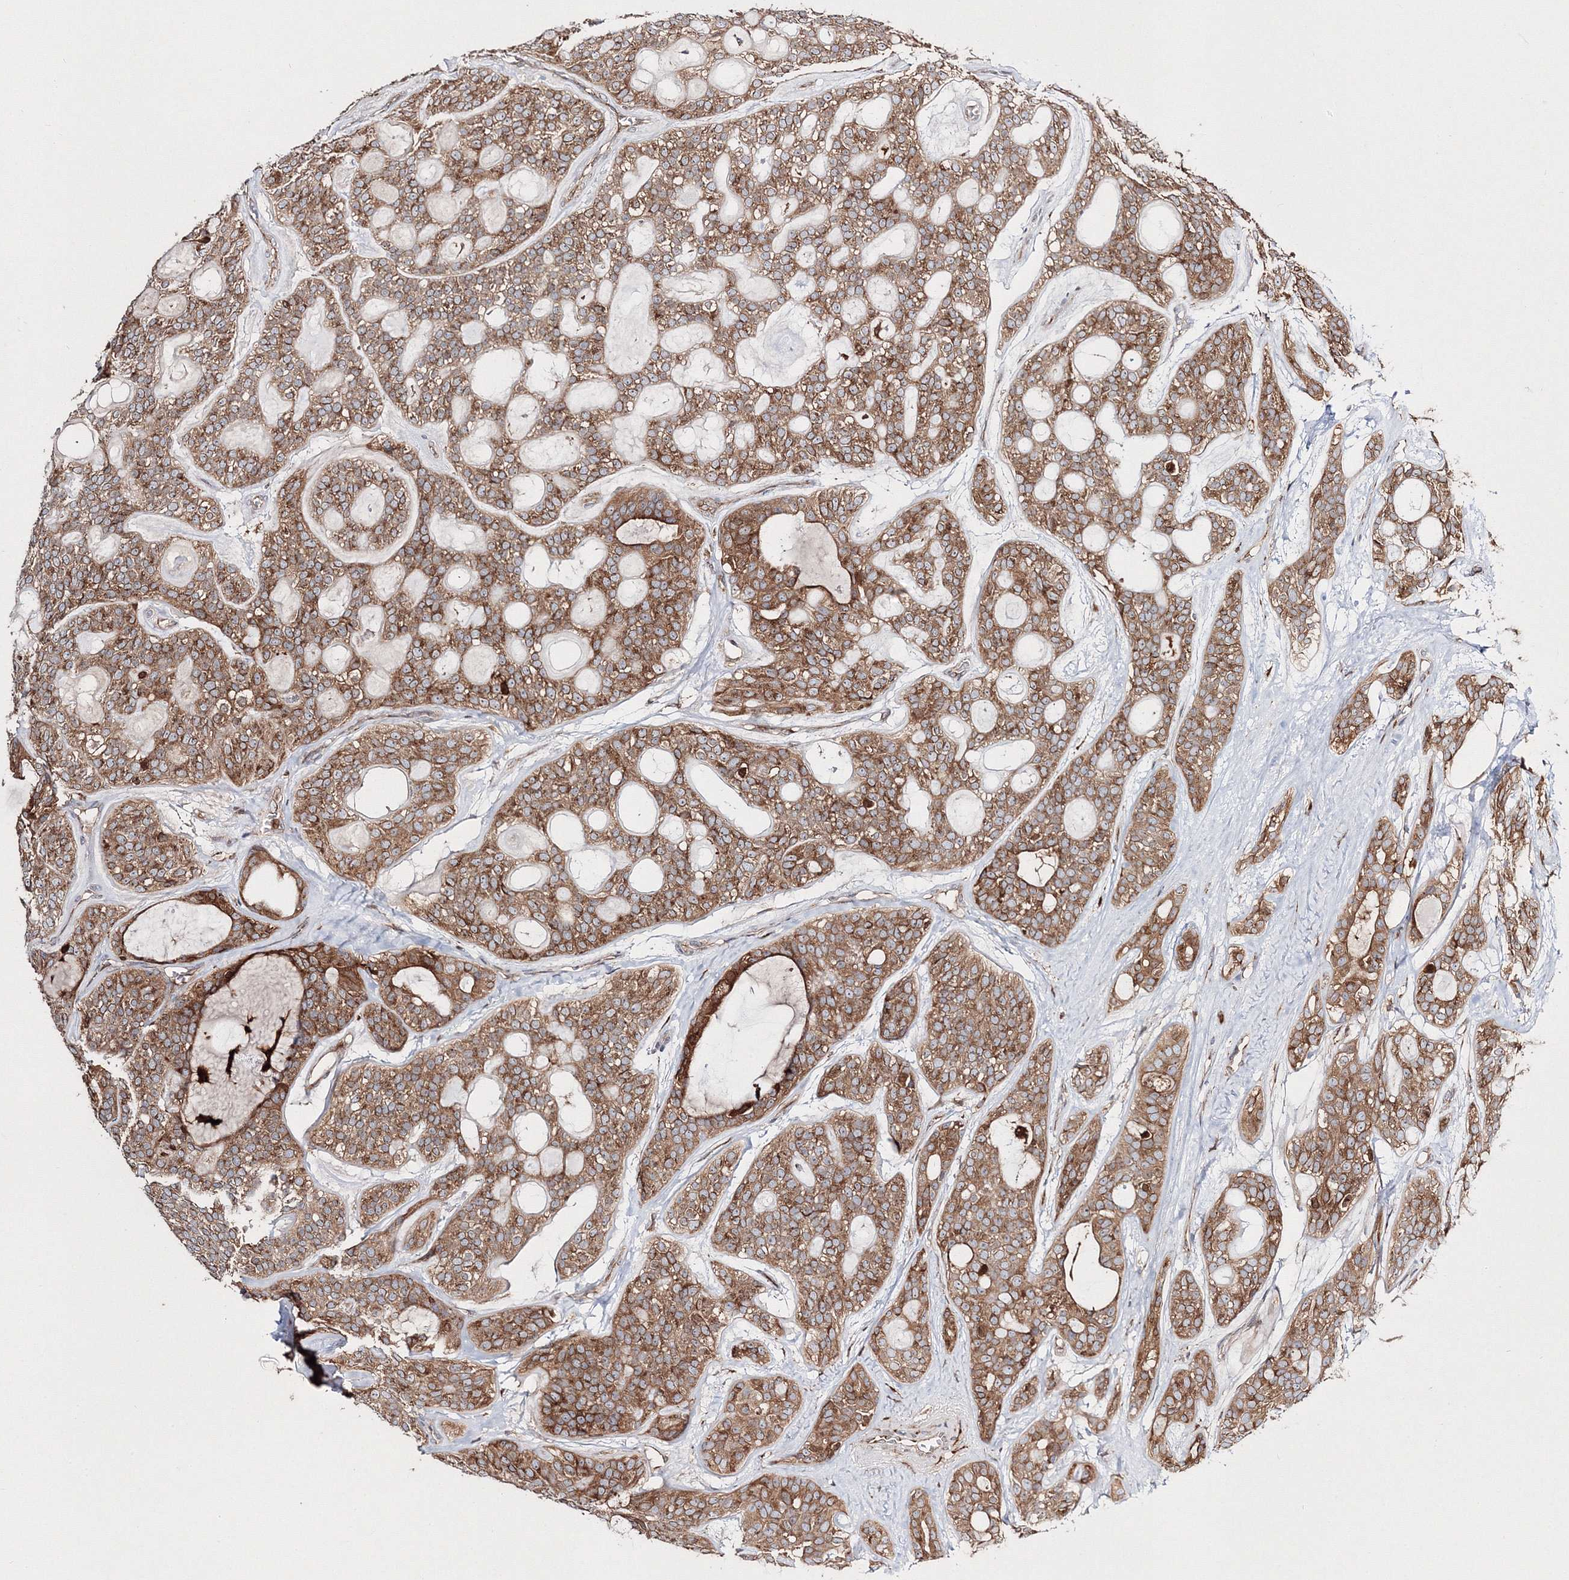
{"staining": {"intensity": "moderate", "quantity": ">75%", "location": "cytoplasmic/membranous"}, "tissue": "head and neck cancer", "cell_type": "Tumor cells", "image_type": "cancer", "snomed": [{"axis": "morphology", "description": "Adenocarcinoma, NOS"}, {"axis": "topography", "description": "Head-Neck"}], "caption": "Adenocarcinoma (head and neck) stained with a brown dye demonstrates moderate cytoplasmic/membranous positive staining in about >75% of tumor cells.", "gene": "ARCN1", "patient": {"sex": "male", "age": 66}}